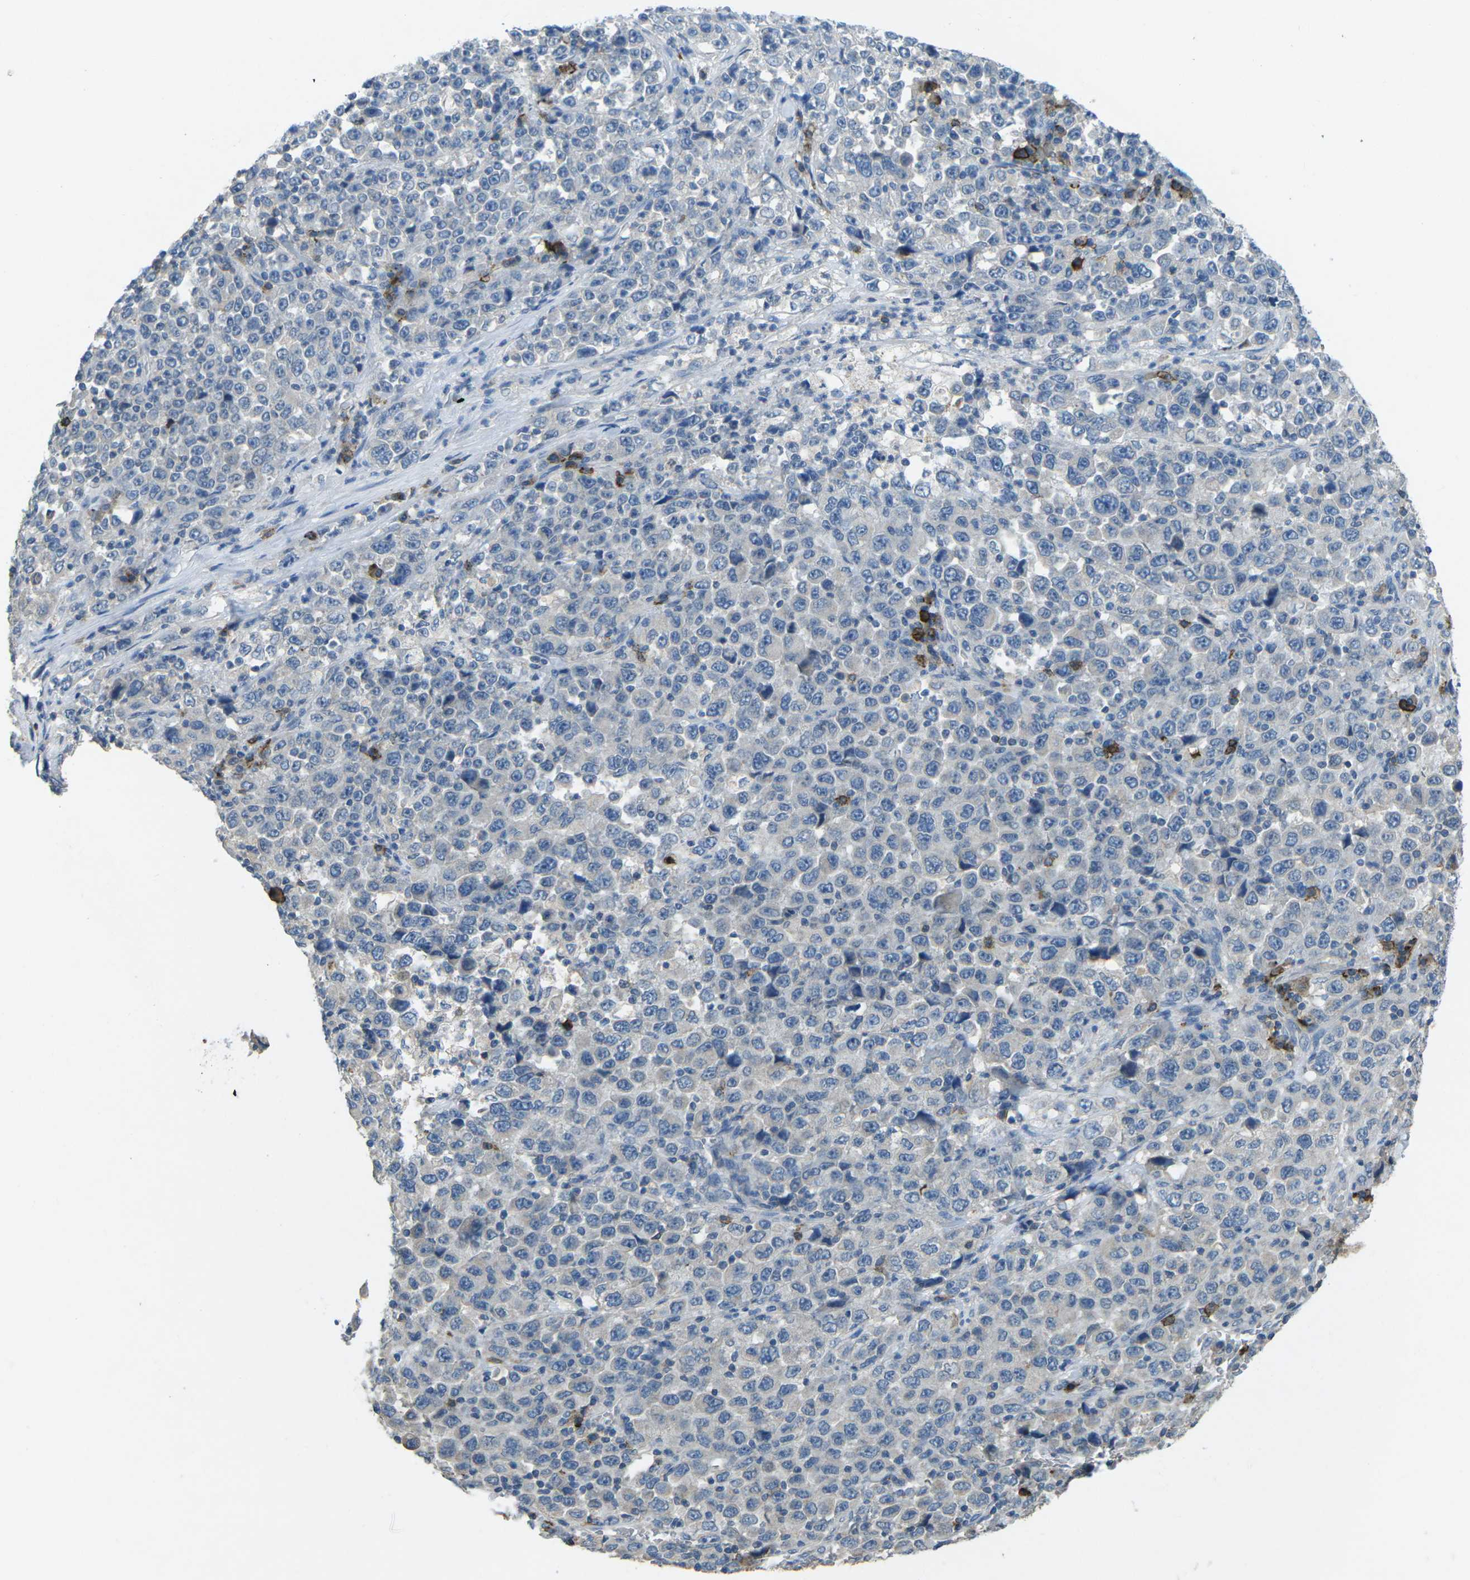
{"staining": {"intensity": "negative", "quantity": "none", "location": "none"}, "tissue": "stomach cancer", "cell_type": "Tumor cells", "image_type": "cancer", "snomed": [{"axis": "morphology", "description": "Normal tissue, NOS"}, {"axis": "morphology", "description": "Adenocarcinoma, NOS"}, {"axis": "topography", "description": "Stomach, upper"}, {"axis": "topography", "description": "Stomach"}], "caption": "IHC image of neoplastic tissue: stomach adenocarcinoma stained with DAB (3,3'-diaminobenzidine) shows no significant protein staining in tumor cells. (Immunohistochemistry, brightfield microscopy, high magnification).", "gene": "CD19", "patient": {"sex": "male", "age": 59}}